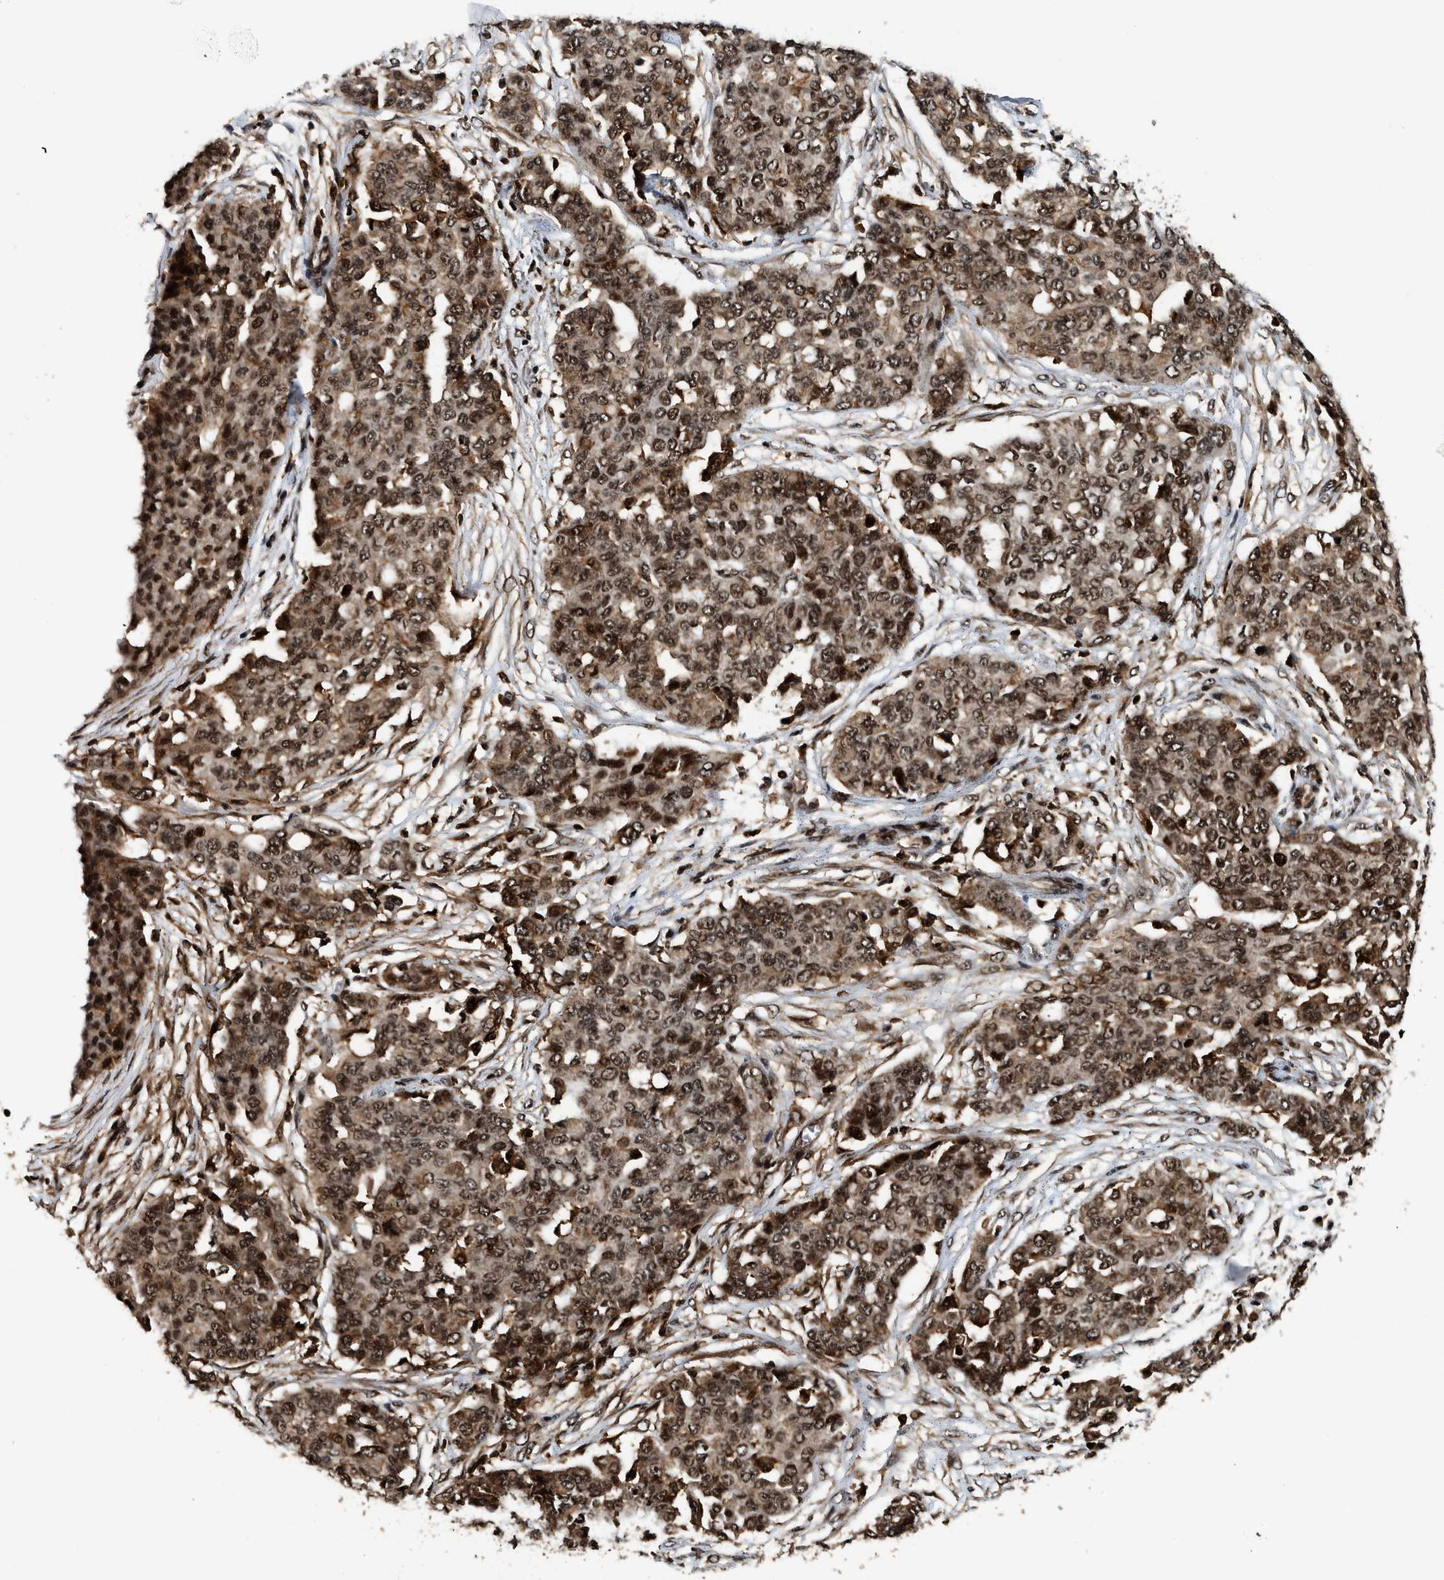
{"staining": {"intensity": "moderate", "quantity": ">75%", "location": "cytoplasmic/membranous,nuclear"}, "tissue": "ovarian cancer", "cell_type": "Tumor cells", "image_type": "cancer", "snomed": [{"axis": "morphology", "description": "Cystadenocarcinoma, serous, NOS"}, {"axis": "topography", "description": "Soft tissue"}, {"axis": "topography", "description": "Ovary"}], "caption": "Human ovarian cancer stained with a protein marker shows moderate staining in tumor cells.", "gene": "MDM2", "patient": {"sex": "female", "age": 57}}